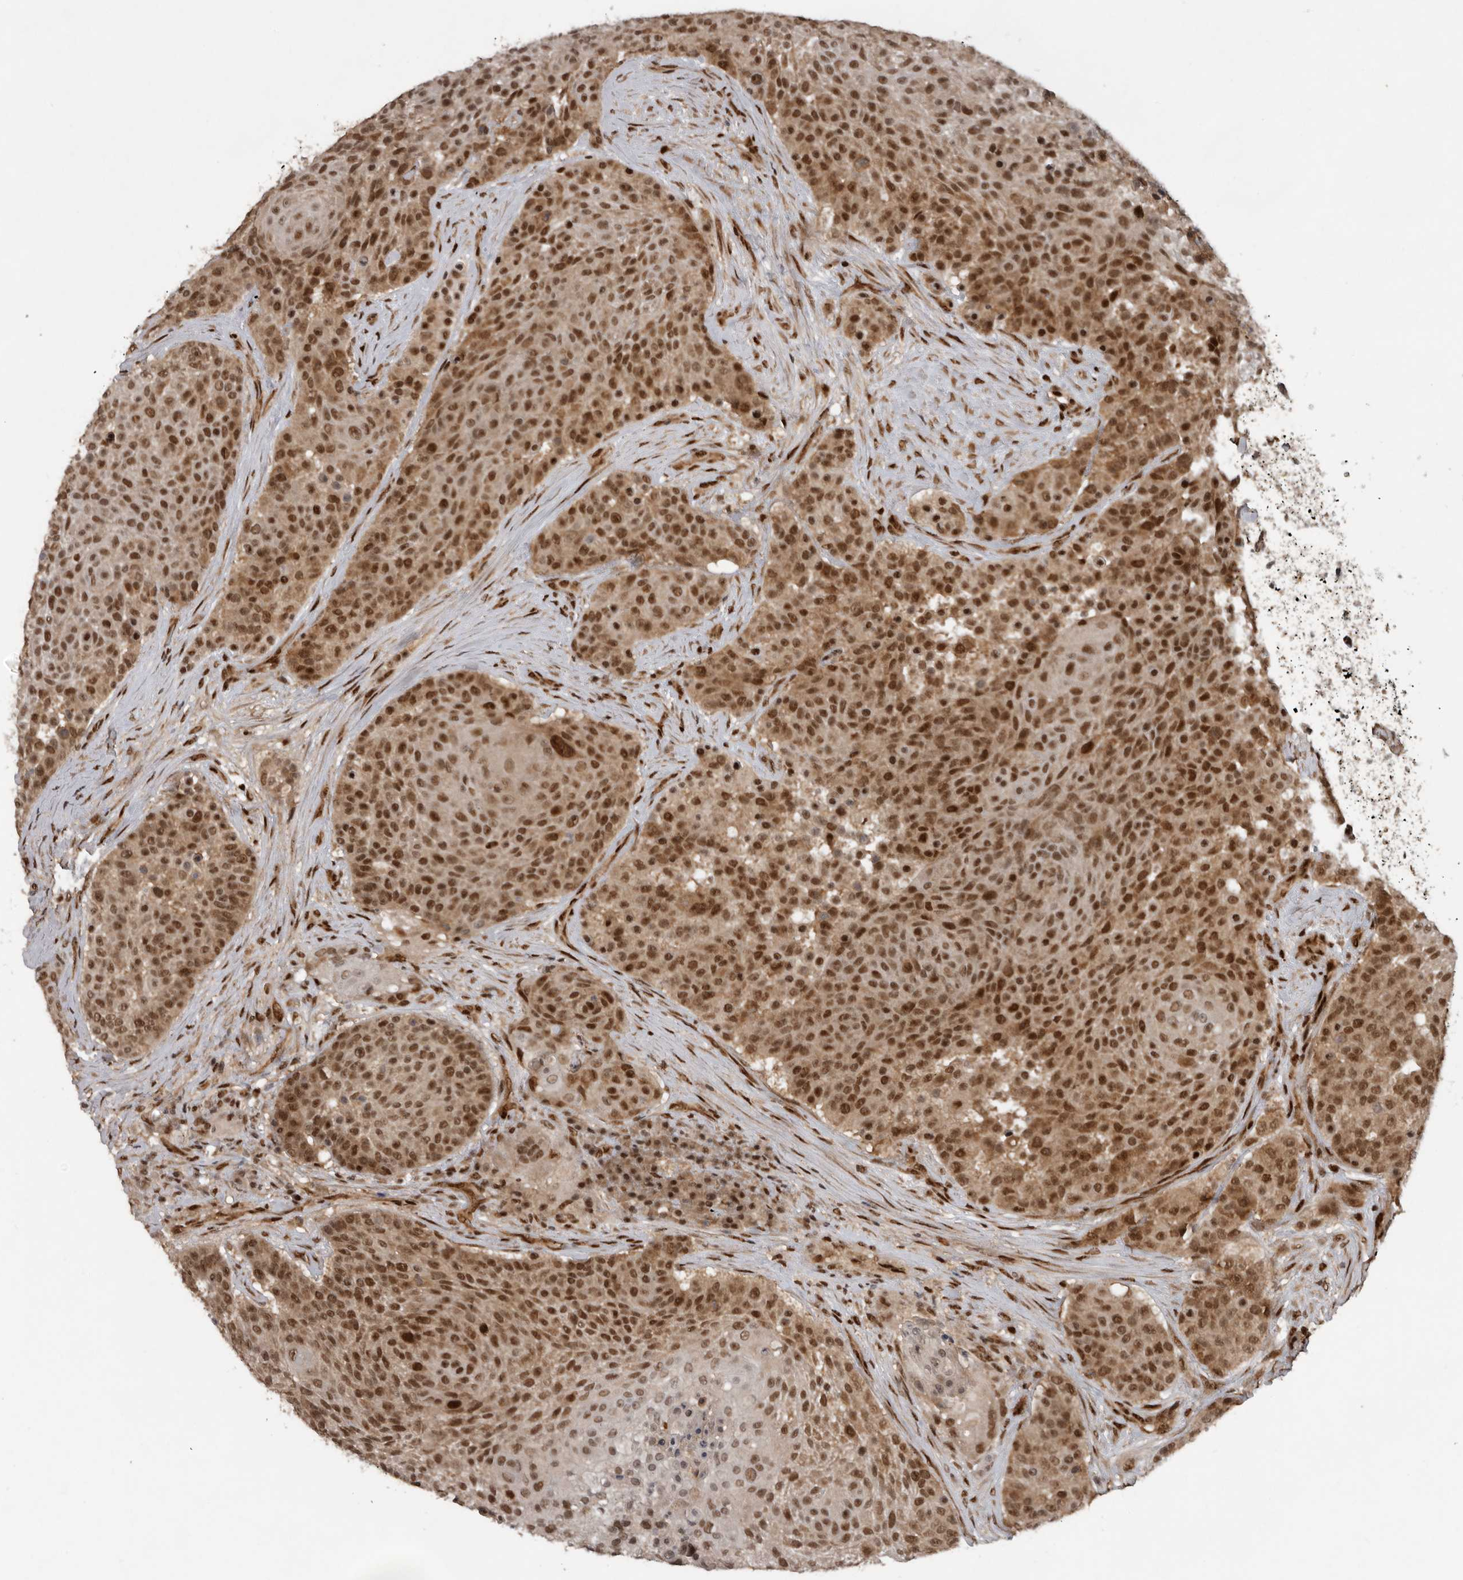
{"staining": {"intensity": "strong", "quantity": "25%-75%", "location": "cytoplasmic/membranous,nuclear"}, "tissue": "urothelial cancer", "cell_type": "Tumor cells", "image_type": "cancer", "snomed": [{"axis": "morphology", "description": "Urothelial carcinoma, High grade"}, {"axis": "topography", "description": "Urinary bladder"}], "caption": "Human urothelial carcinoma (high-grade) stained with a protein marker reveals strong staining in tumor cells.", "gene": "CDC27", "patient": {"sex": "female", "age": 63}}